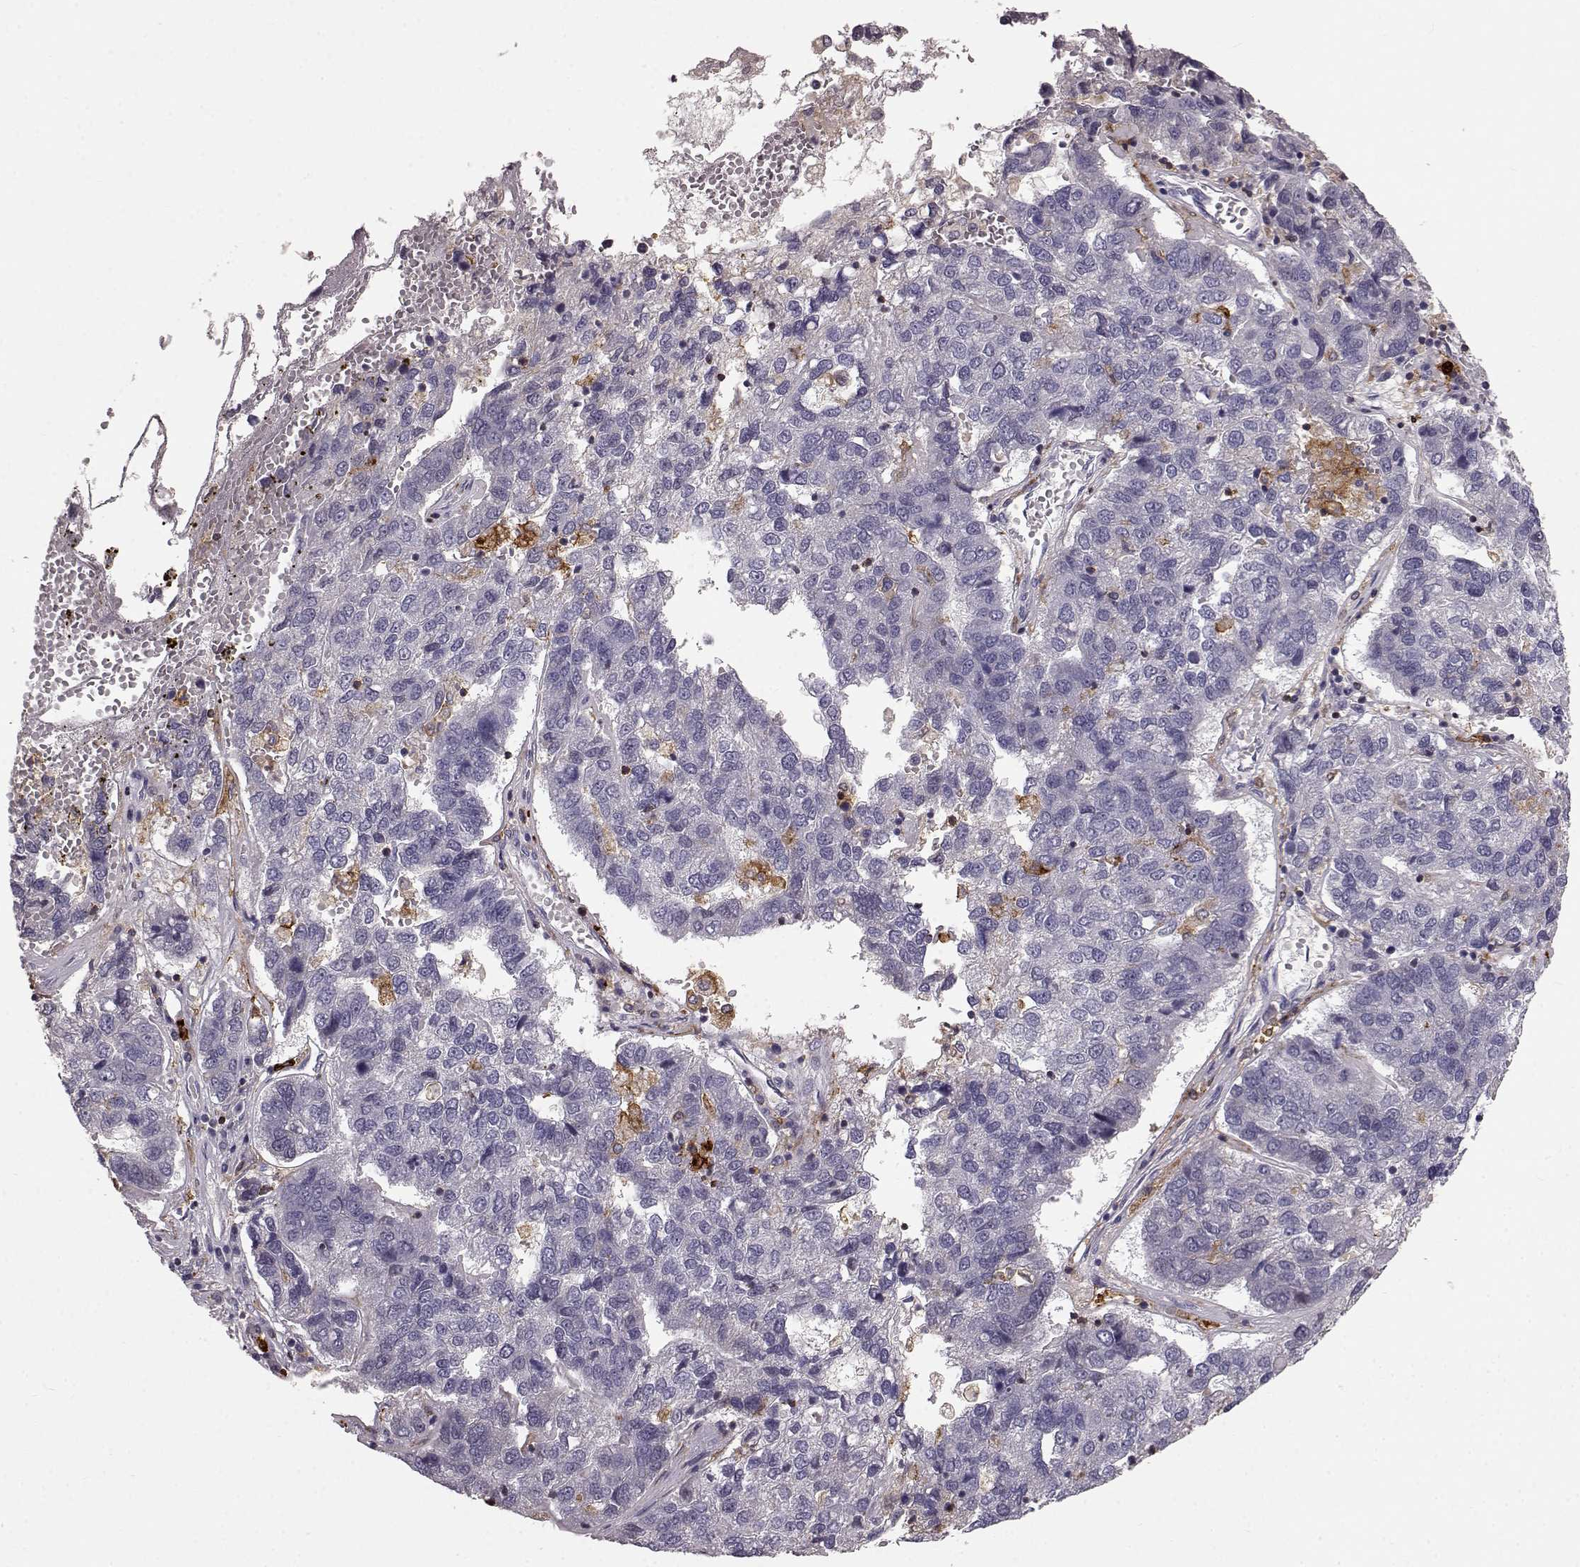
{"staining": {"intensity": "negative", "quantity": "none", "location": "none"}, "tissue": "pancreatic cancer", "cell_type": "Tumor cells", "image_type": "cancer", "snomed": [{"axis": "morphology", "description": "Adenocarcinoma, NOS"}, {"axis": "topography", "description": "Pancreas"}], "caption": "Pancreatic cancer (adenocarcinoma) was stained to show a protein in brown. There is no significant expression in tumor cells.", "gene": "CCNF", "patient": {"sex": "female", "age": 61}}